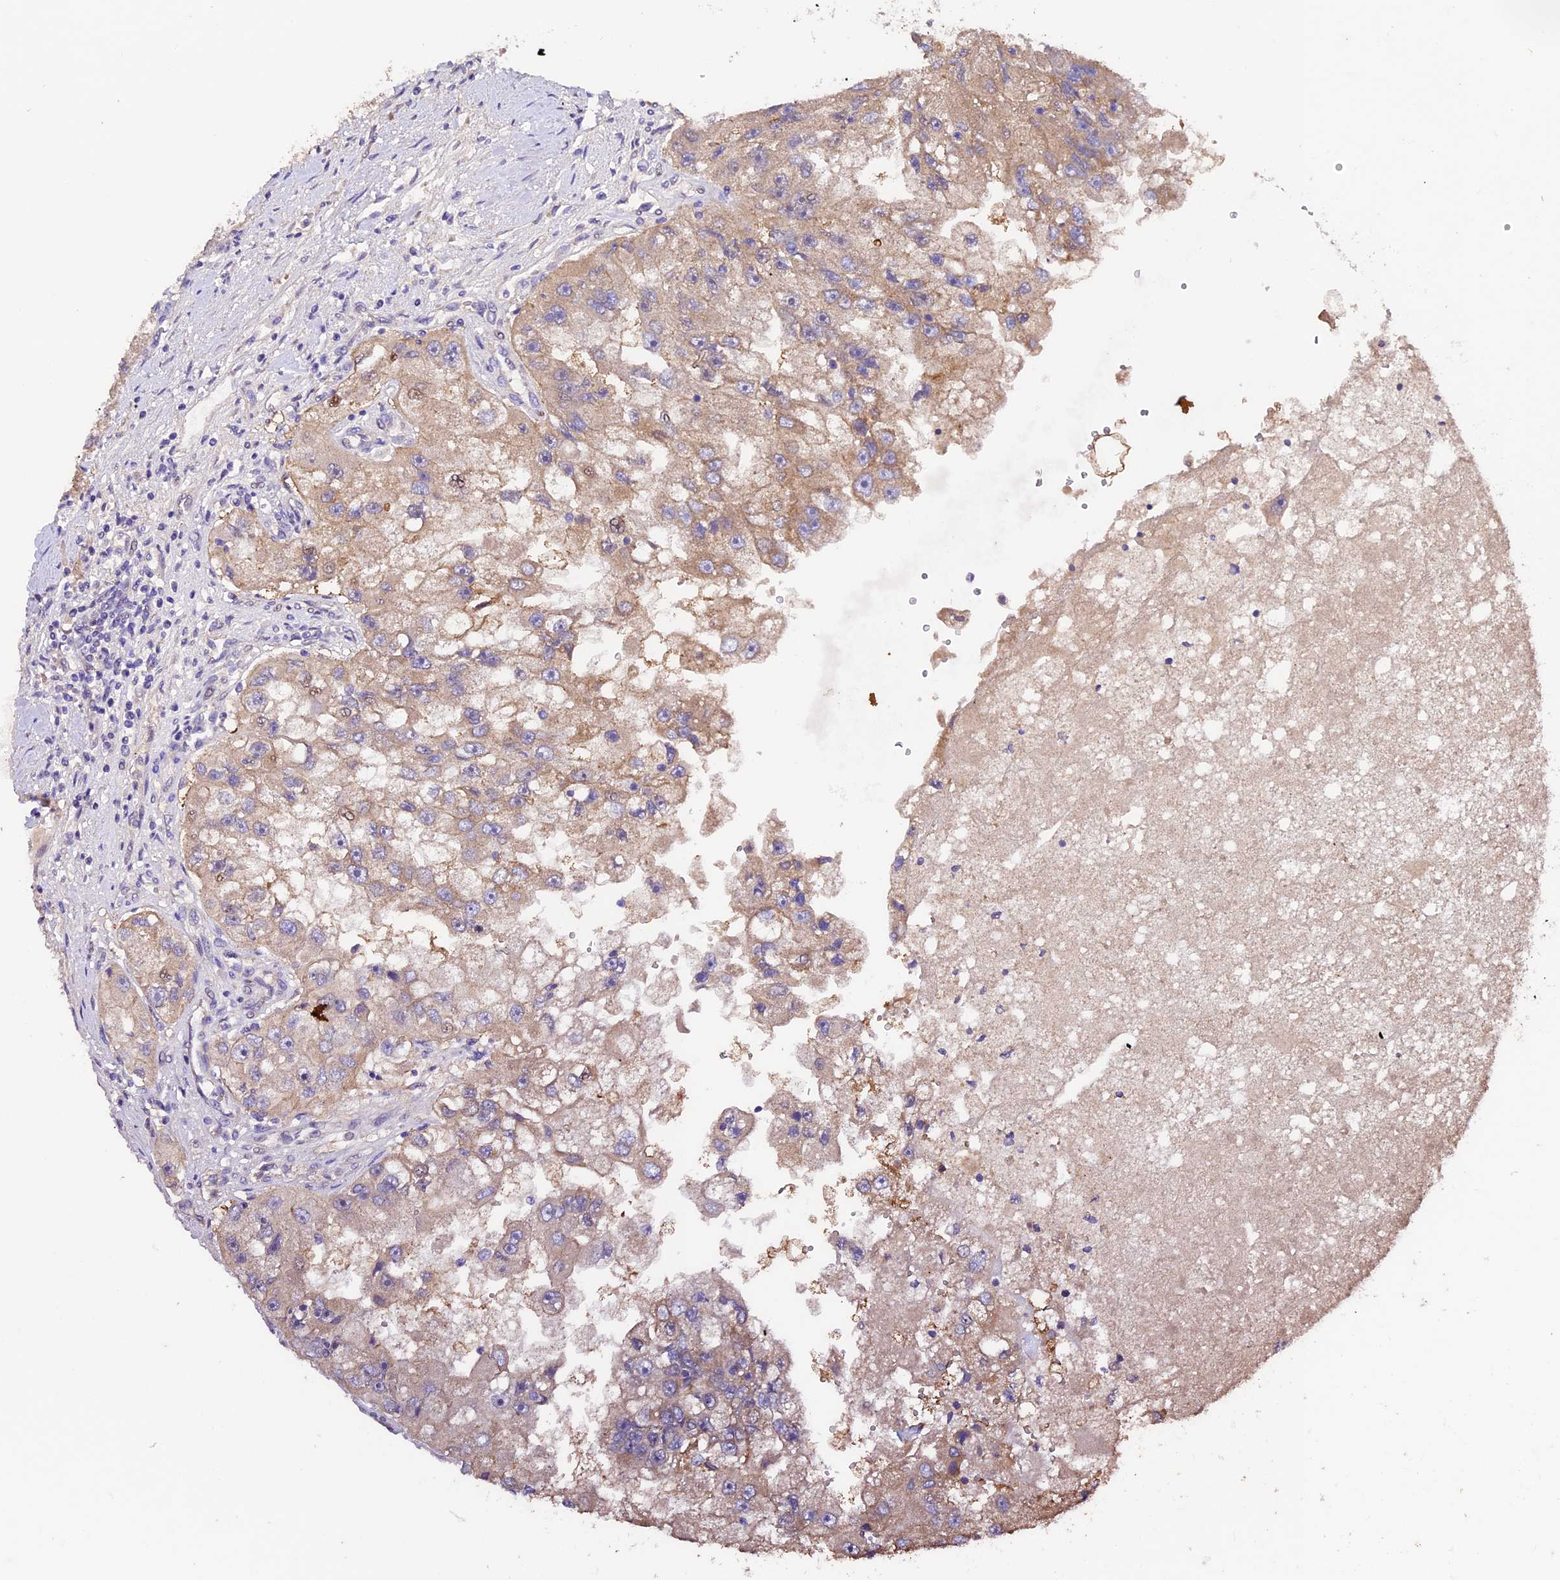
{"staining": {"intensity": "weak", "quantity": "25%-75%", "location": "cytoplasmic/membranous"}, "tissue": "renal cancer", "cell_type": "Tumor cells", "image_type": "cancer", "snomed": [{"axis": "morphology", "description": "Adenocarcinoma, NOS"}, {"axis": "topography", "description": "Kidney"}], "caption": "The image reveals staining of renal cancer (adenocarcinoma), revealing weak cytoplasmic/membranous protein expression (brown color) within tumor cells.", "gene": "SBNO2", "patient": {"sex": "male", "age": 63}}